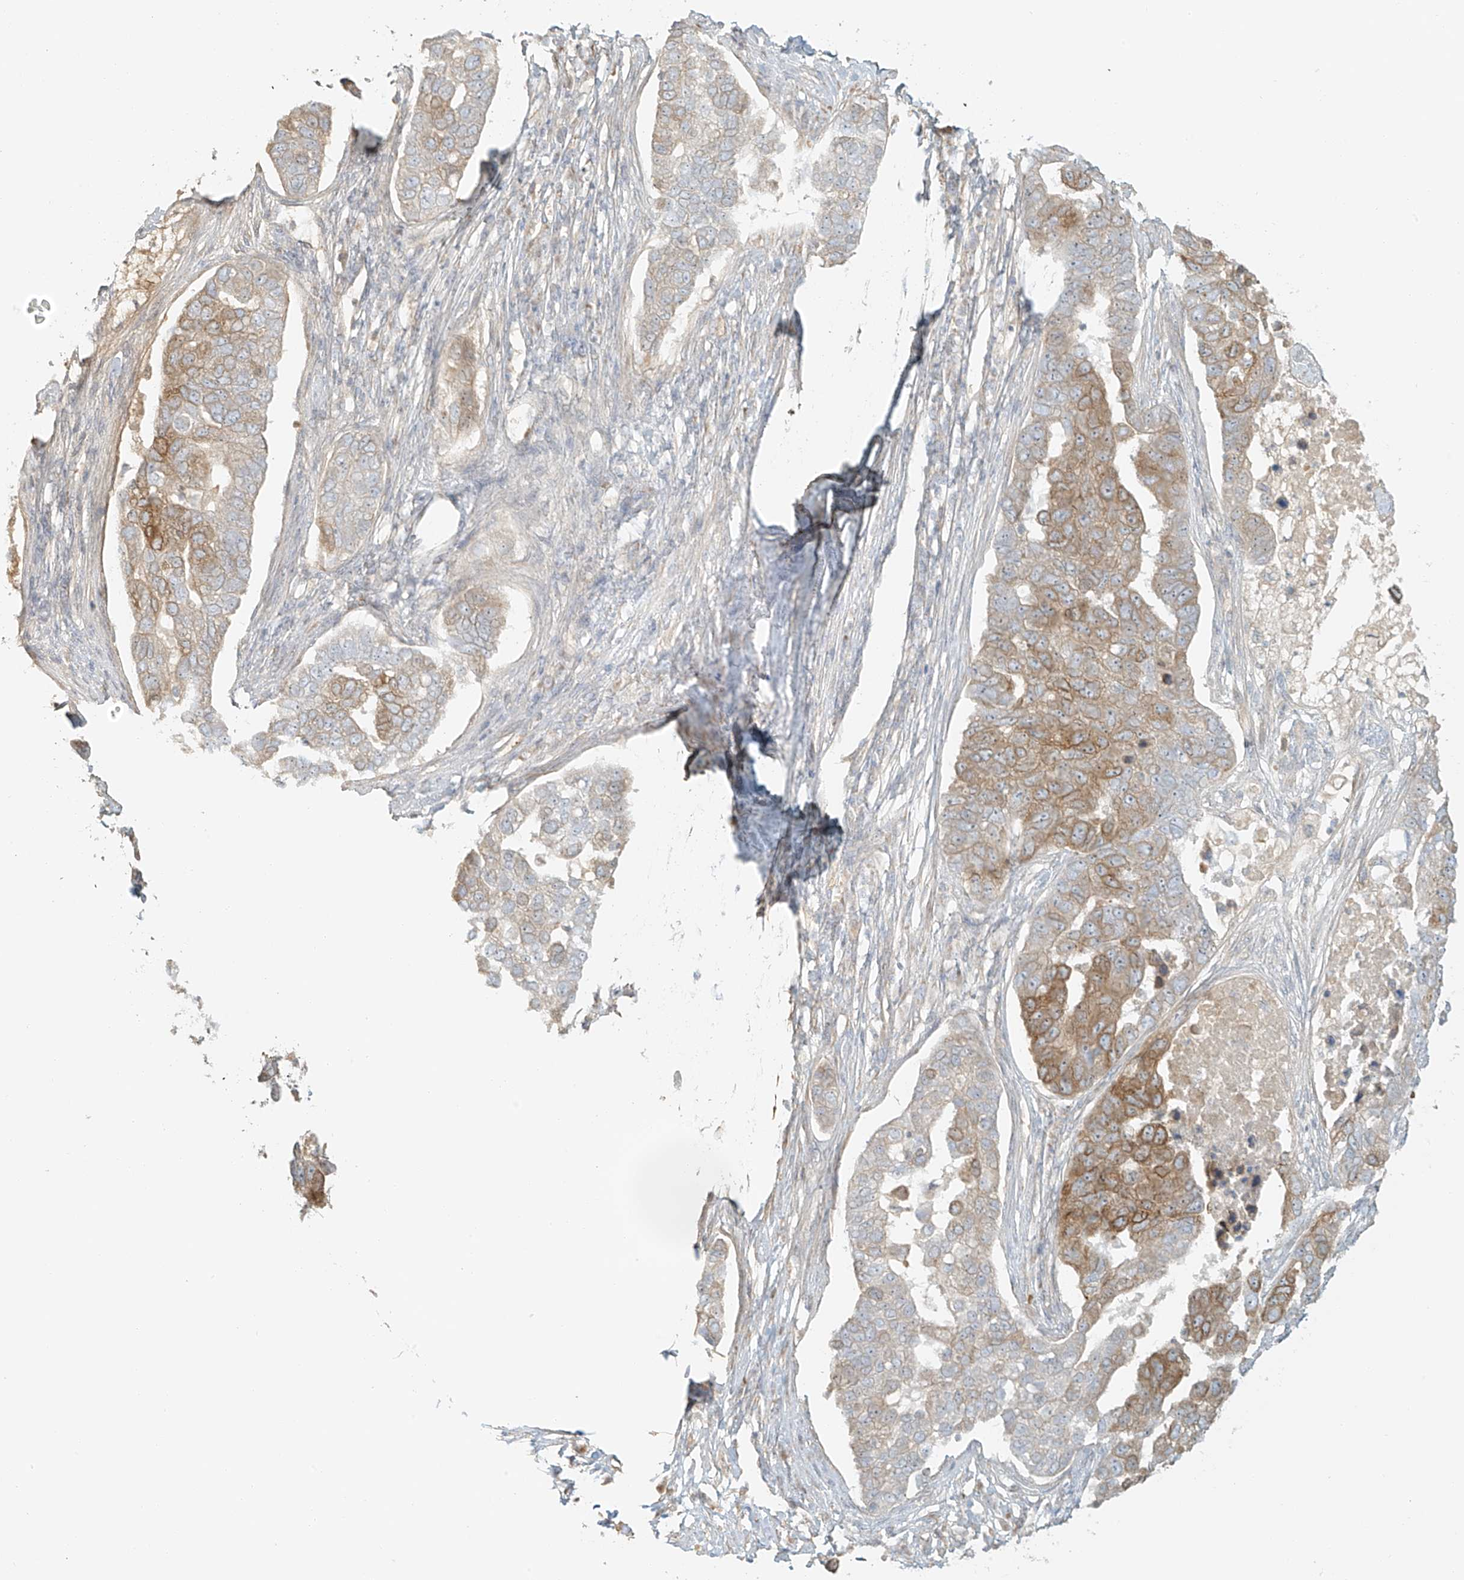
{"staining": {"intensity": "moderate", "quantity": "25%-75%", "location": "cytoplasmic/membranous"}, "tissue": "pancreatic cancer", "cell_type": "Tumor cells", "image_type": "cancer", "snomed": [{"axis": "morphology", "description": "Adenocarcinoma, NOS"}, {"axis": "topography", "description": "Pancreas"}], "caption": "Pancreatic cancer (adenocarcinoma) tissue displays moderate cytoplasmic/membranous expression in approximately 25%-75% of tumor cells, visualized by immunohistochemistry. The staining was performed using DAB to visualize the protein expression in brown, while the nuclei were stained in blue with hematoxylin (Magnification: 20x).", "gene": "UPK1B", "patient": {"sex": "female", "age": 61}}